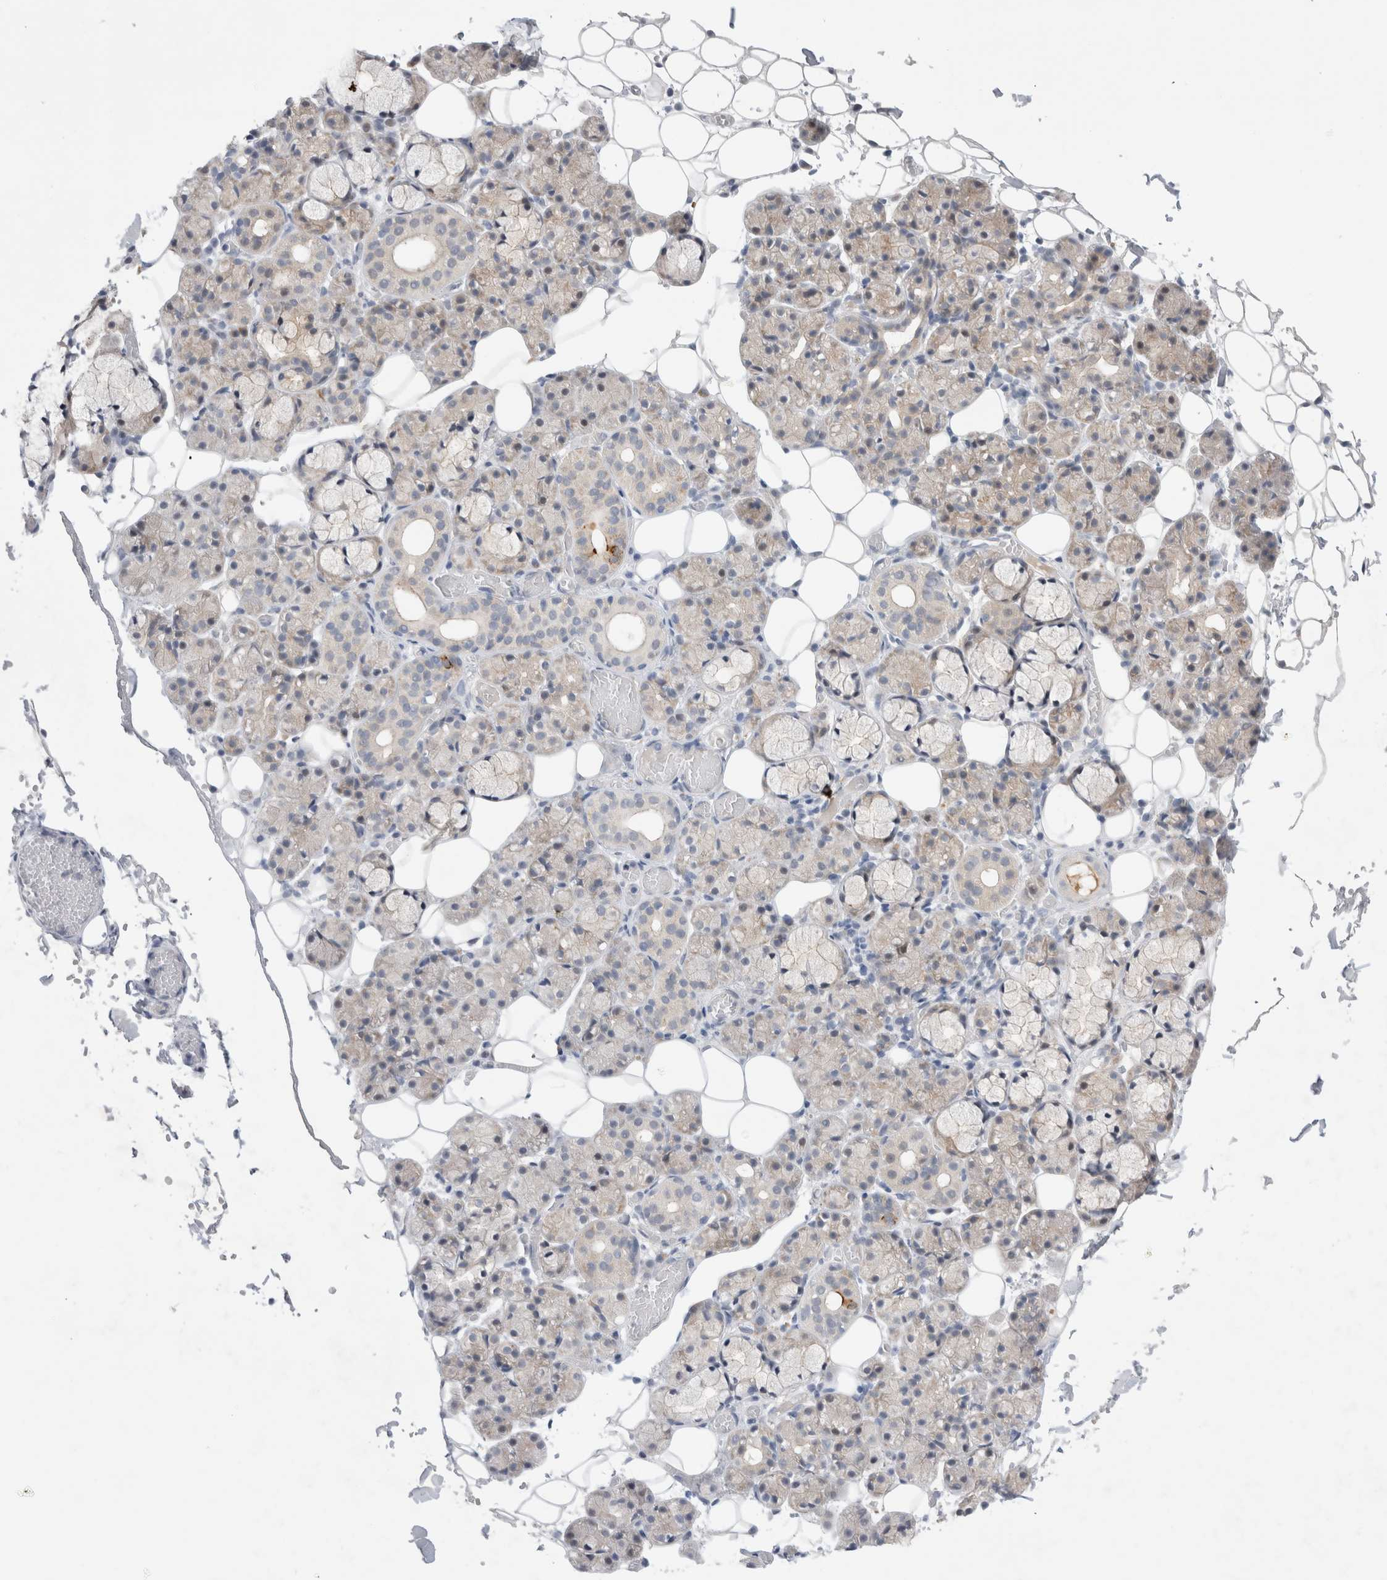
{"staining": {"intensity": "strong", "quantity": "25%-75%", "location": "cytoplasmic/membranous"}, "tissue": "salivary gland", "cell_type": "Glandular cells", "image_type": "normal", "snomed": [{"axis": "morphology", "description": "Normal tissue, NOS"}, {"axis": "topography", "description": "Salivary gland"}], "caption": "Immunohistochemistry (IHC) of normal salivary gland demonstrates high levels of strong cytoplasmic/membranous expression in about 25%-75% of glandular cells. Immunohistochemistry (IHC) stains the protein of interest in brown and the nuclei are stained blue.", "gene": "WIPF2", "patient": {"sex": "male", "age": 63}}